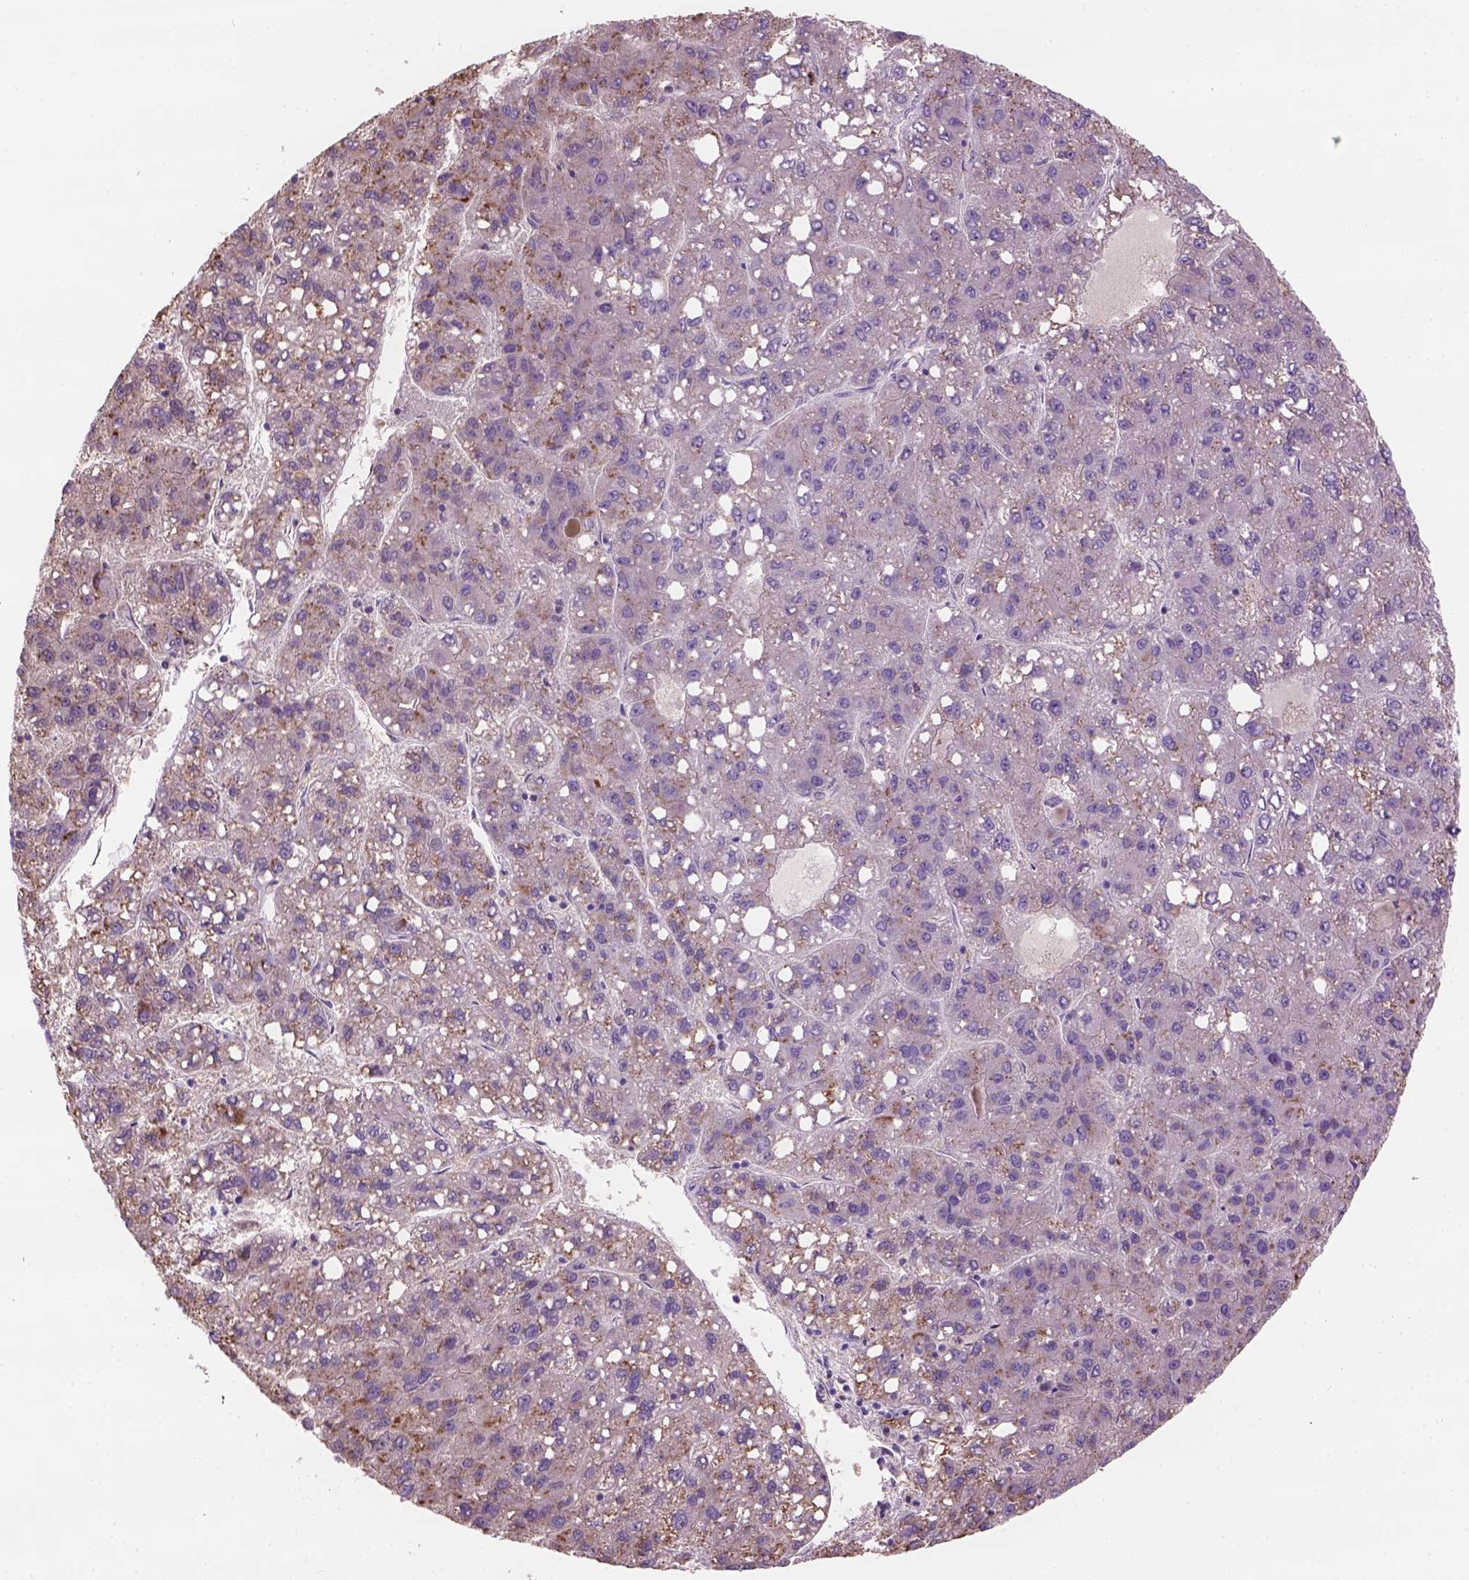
{"staining": {"intensity": "moderate", "quantity": "<25%", "location": "cytoplasmic/membranous"}, "tissue": "liver cancer", "cell_type": "Tumor cells", "image_type": "cancer", "snomed": [{"axis": "morphology", "description": "Carcinoma, Hepatocellular, NOS"}, {"axis": "topography", "description": "Liver"}], "caption": "A brown stain labels moderate cytoplasmic/membranous positivity of a protein in human liver cancer tumor cells. Immunohistochemistry (ihc) stains the protein of interest in brown and the nuclei are stained blue.", "gene": "CD84", "patient": {"sex": "female", "age": 82}}